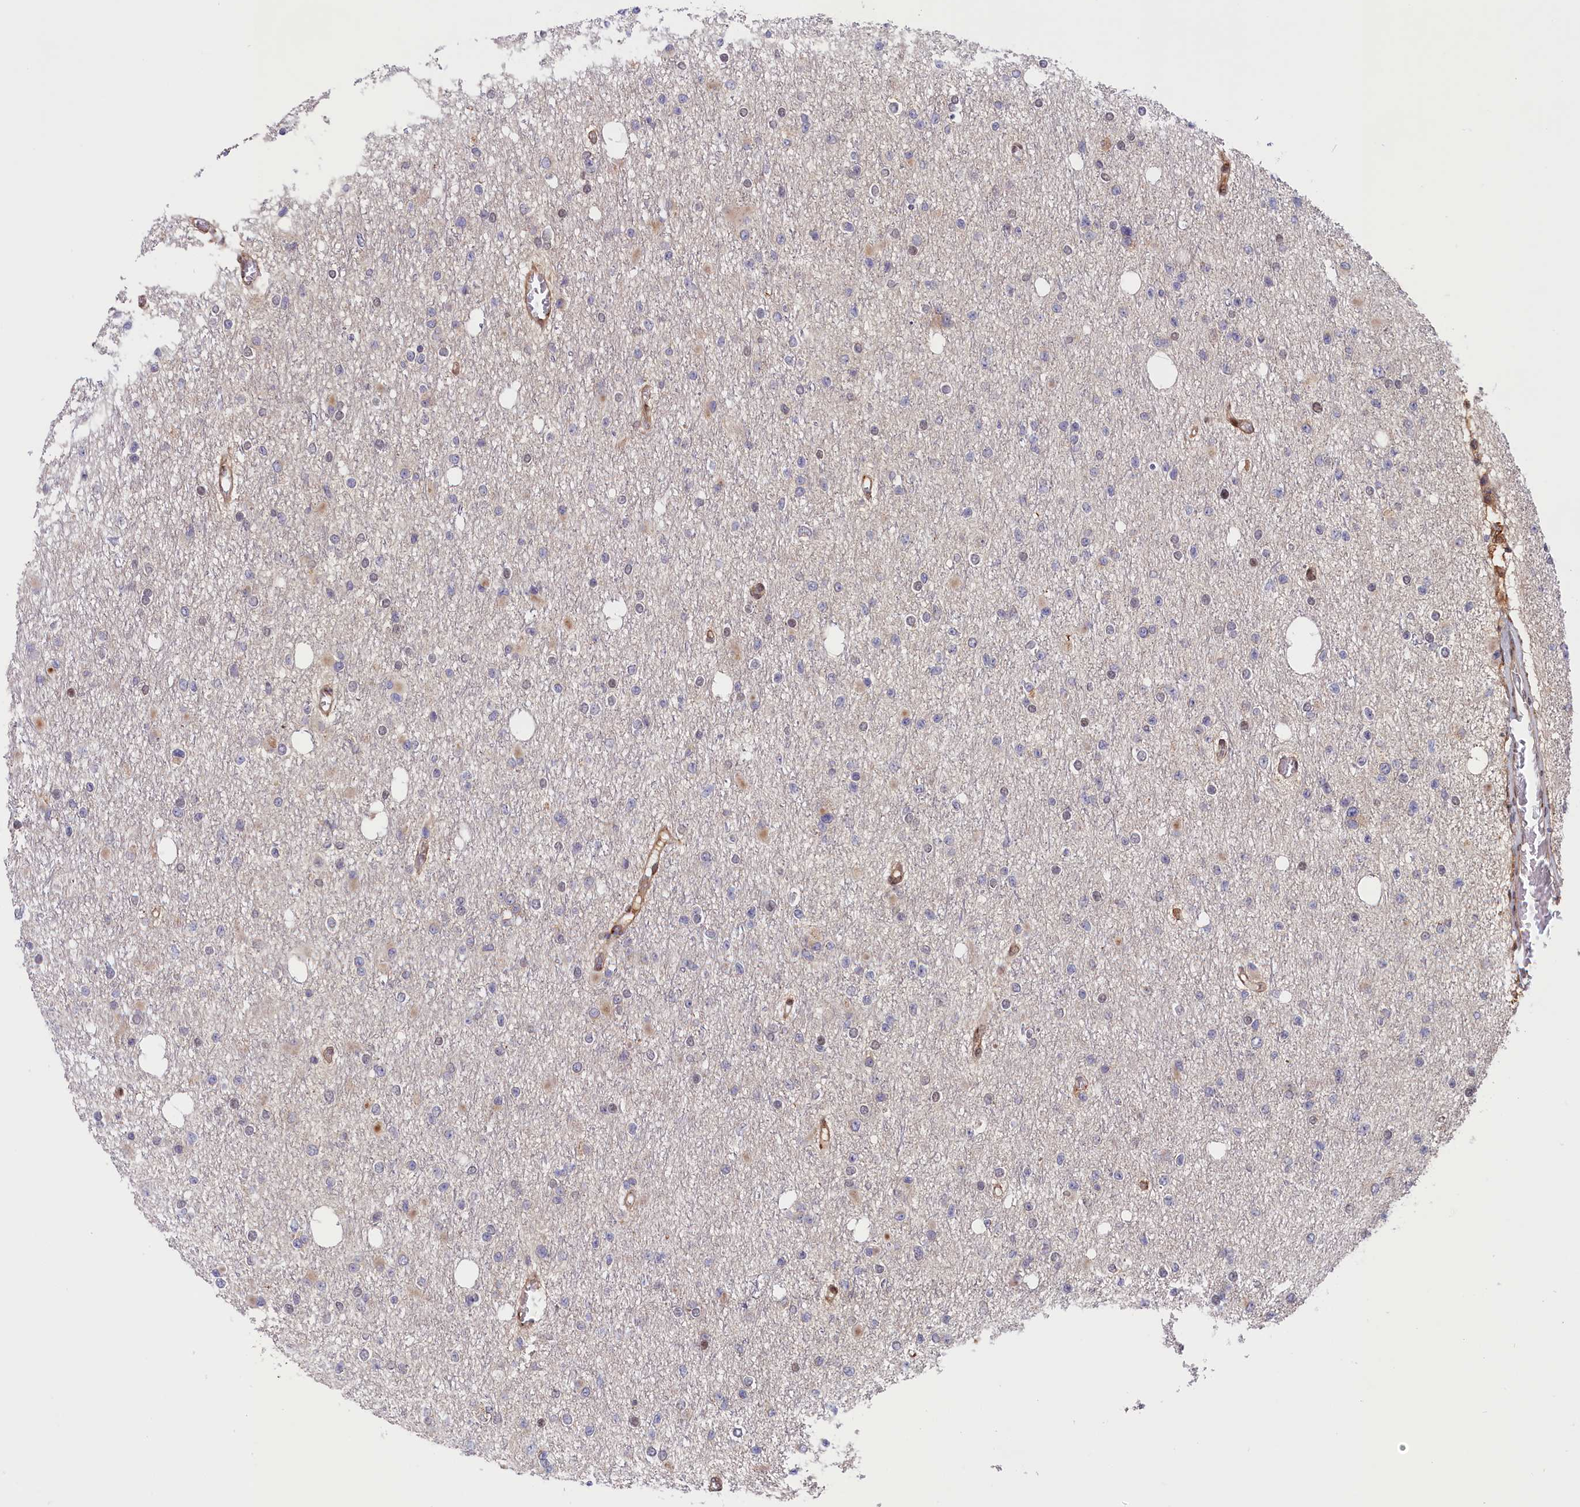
{"staining": {"intensity": "negative", "quantity": "none", "location": "none"}, "tissue": "glioma", "cell_type": "Tumor cells", "image_type": "cancer", "snomed": [{"axis": "morphology", "description": "Glioma, malignant, Low grade"}, {"axis": "topography", "description": "Brain"}], "caption": "Human glioma stained for a protein using IHC reveals no expression in tumor cells.", "gene": "CHST12", "patient": {"sex": "female", "age": 22}}